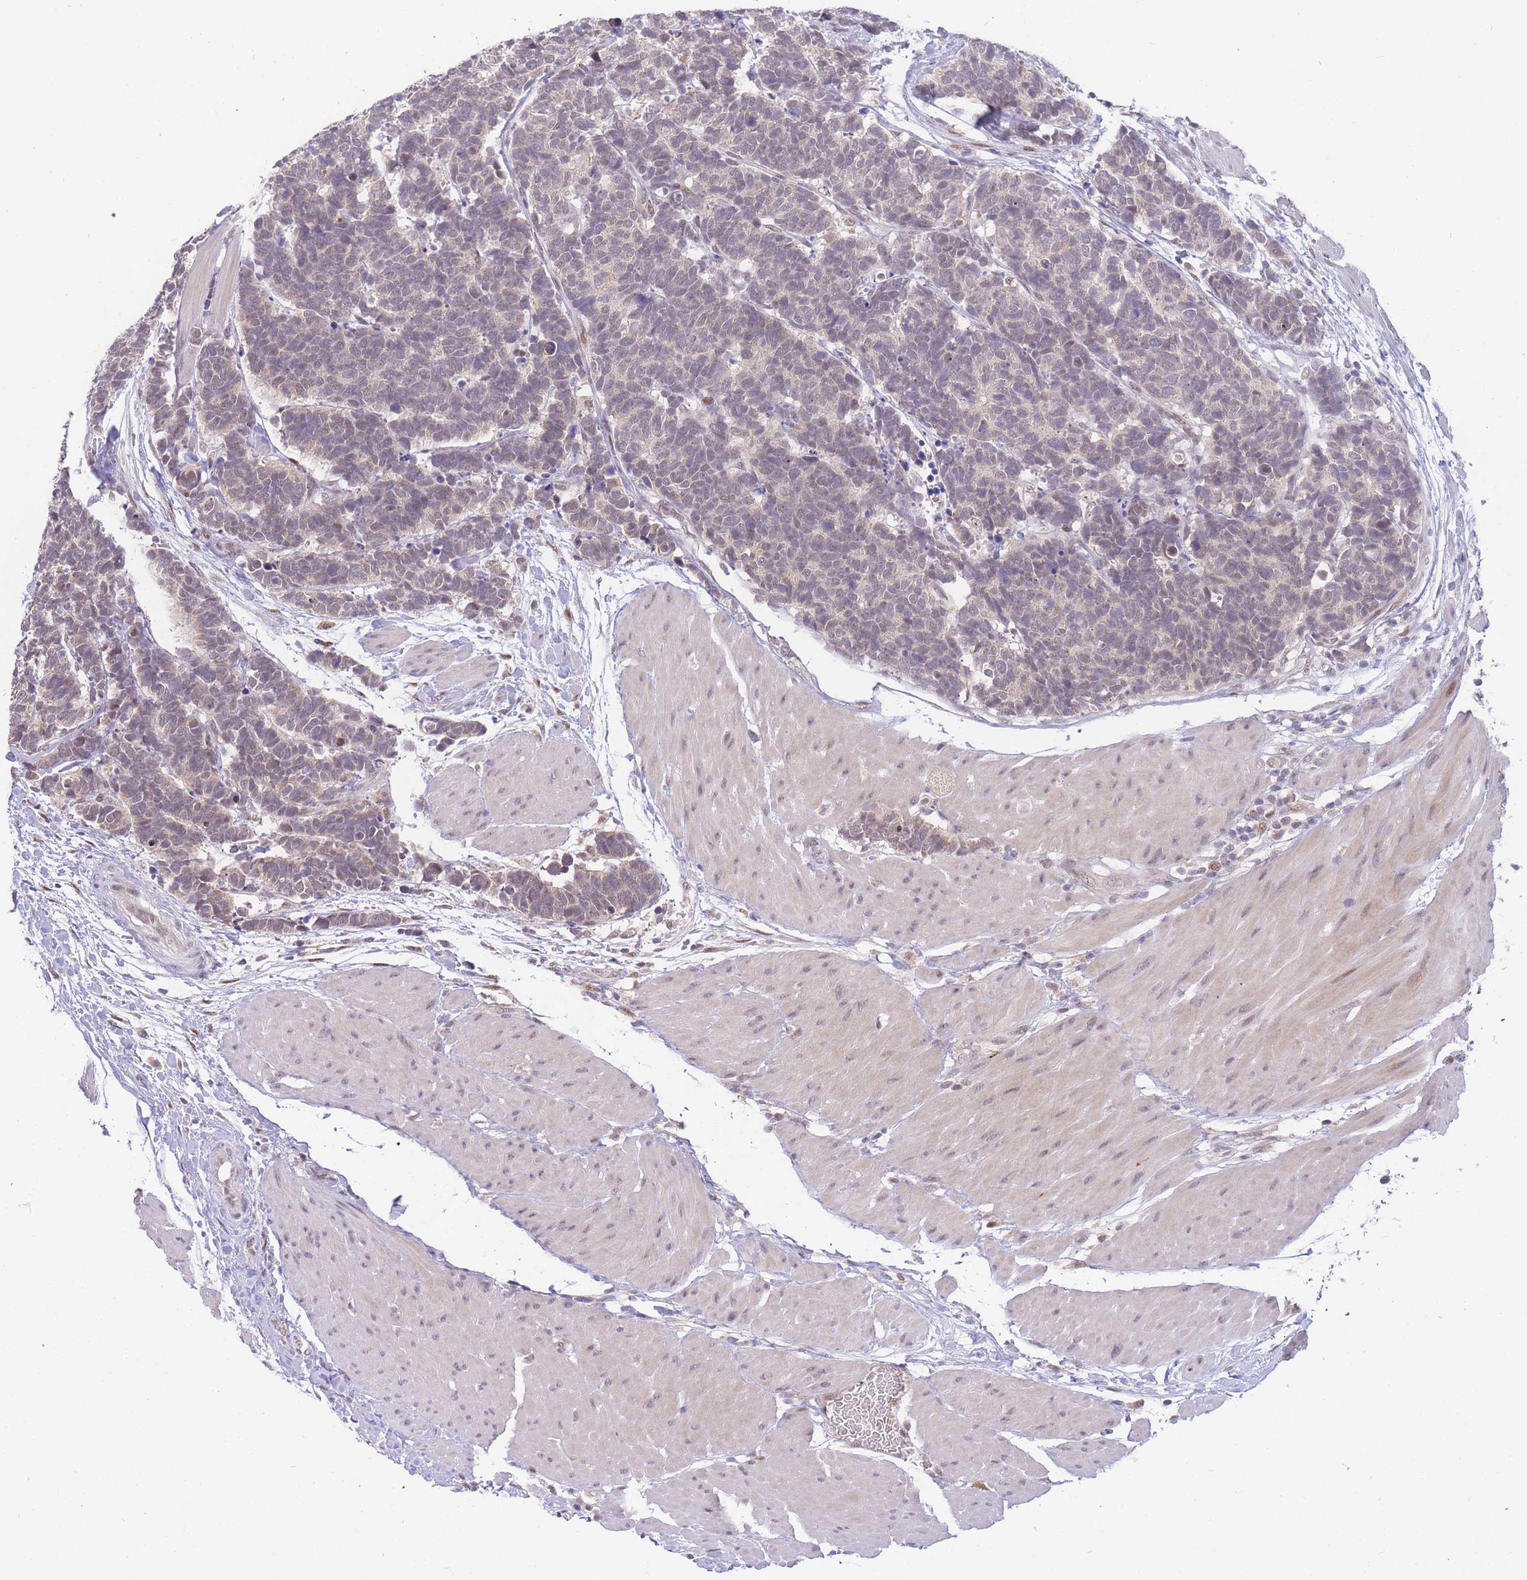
{"staining": {"intensity": "weak", "quantity": ">75%", "location": "cytoplasmic/membranous"}, "tissue": "carcinoid", "cell_type": "Tumor cells", "image_type": "cancer", "snomed": [{"axis": "morphology", "description": "Carcinoma, NOS"}, {"axis": "morphology", "description": "Carcinoid, malignant, NOS"}, {"axis": "topography", "description": "Urinary bladder"}], "caption": "This is an image of immunohistochemistry staining of carcinoma, which shows weak staining in the cytoplasmic/membranous of tumor cells.", "gene": "PUS10", "patient": {"sex": "male", "age": 57}}